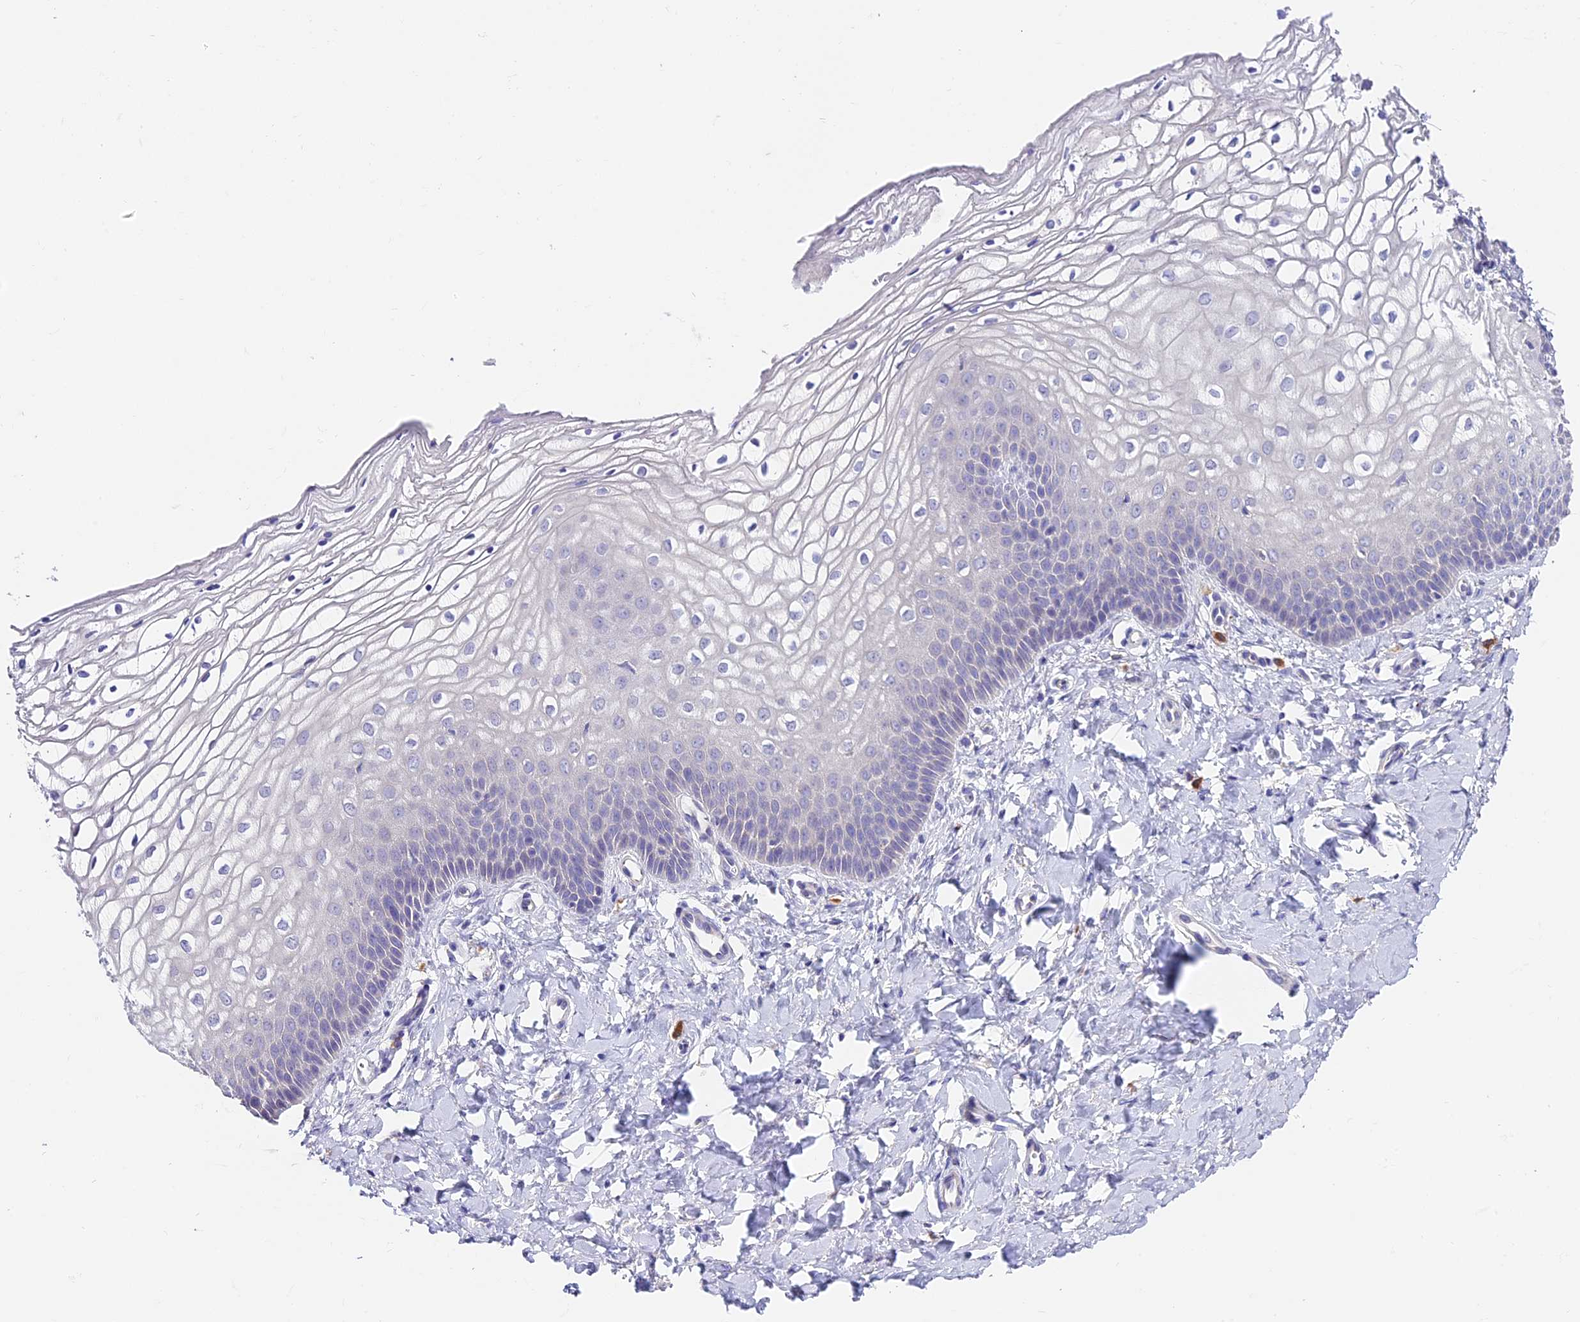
{"staining": {"intensity": "negative", "quantity": "none", "location": "none"}, "tissue": "vagina", "cell_type": "Squamous epithelial cells", "image_type": "normal", "snomed": [{"axis": "morphology", "description": "Normal tissue, NOS"}, {"axis": "topography", "description": "Vagina"}], "caption": "IHC image of benign vagina stained for a protein (brown), which exhibits no positivity in squamous epithelial cells.", "gene": "LYPD6", "patient": {"sex": "female", "age": 68}}